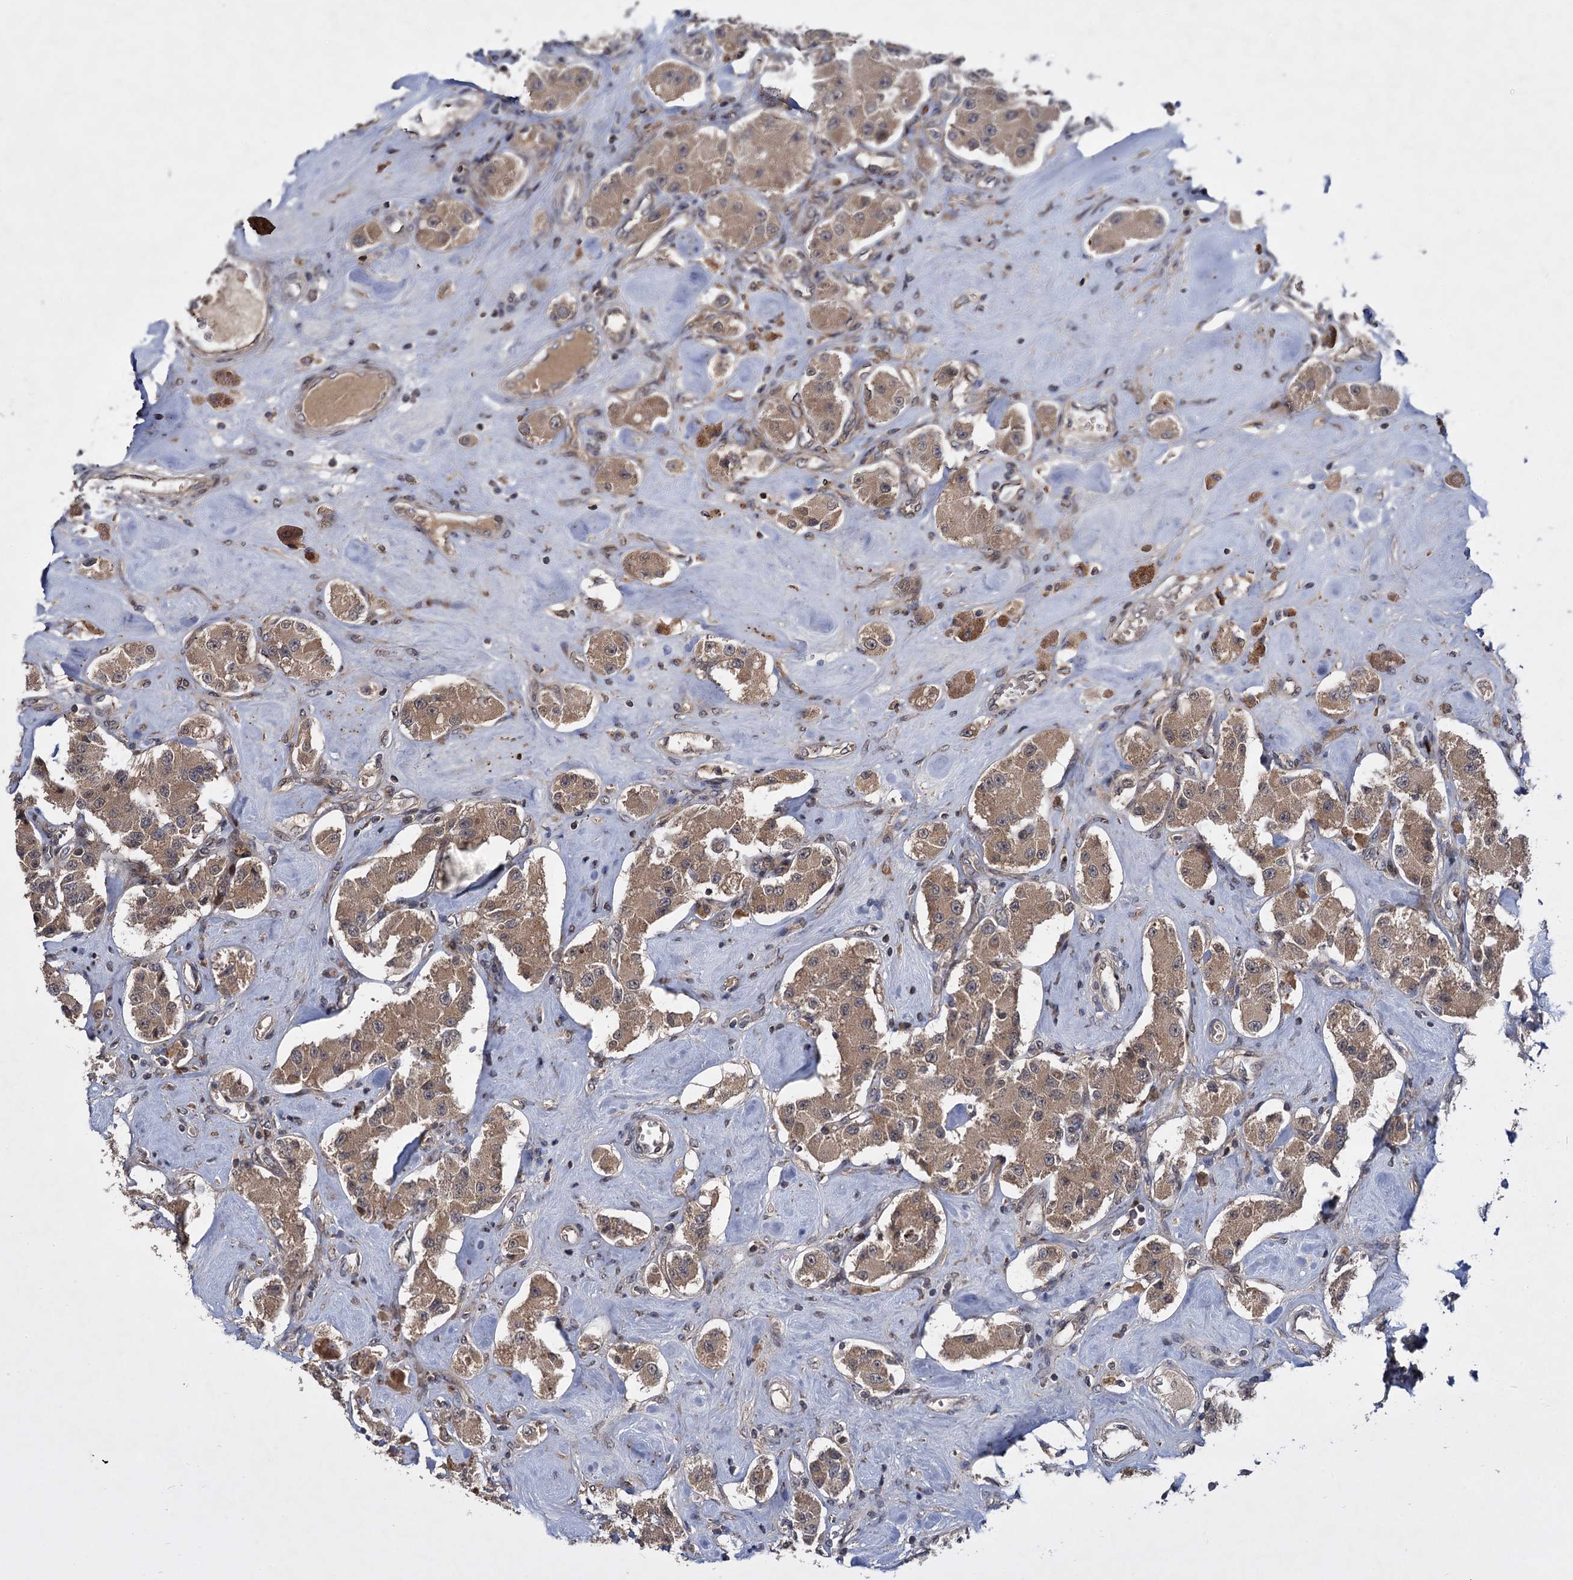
{"staining": {"intensity": "weak", "quantity": ">75%", "location": "cytoplasmic/membranous"}, "tissue": "carcinoid", "cell_type": "Tumor cells", "image_type": "cancer", "snomed": [{"axis": "morphology", "description": "Carcinoid, malignant, NOS"}, {"axis": "topography", "description": "Pancreas"}], "caption": "The image exhibits a brown stain indicating the presence of a protein in the cytoplasmic/membranous of tumor cells in carcinoid (malignant).", "gene": "INPPL1", "patient": {"sex": "male", "age": 41}}